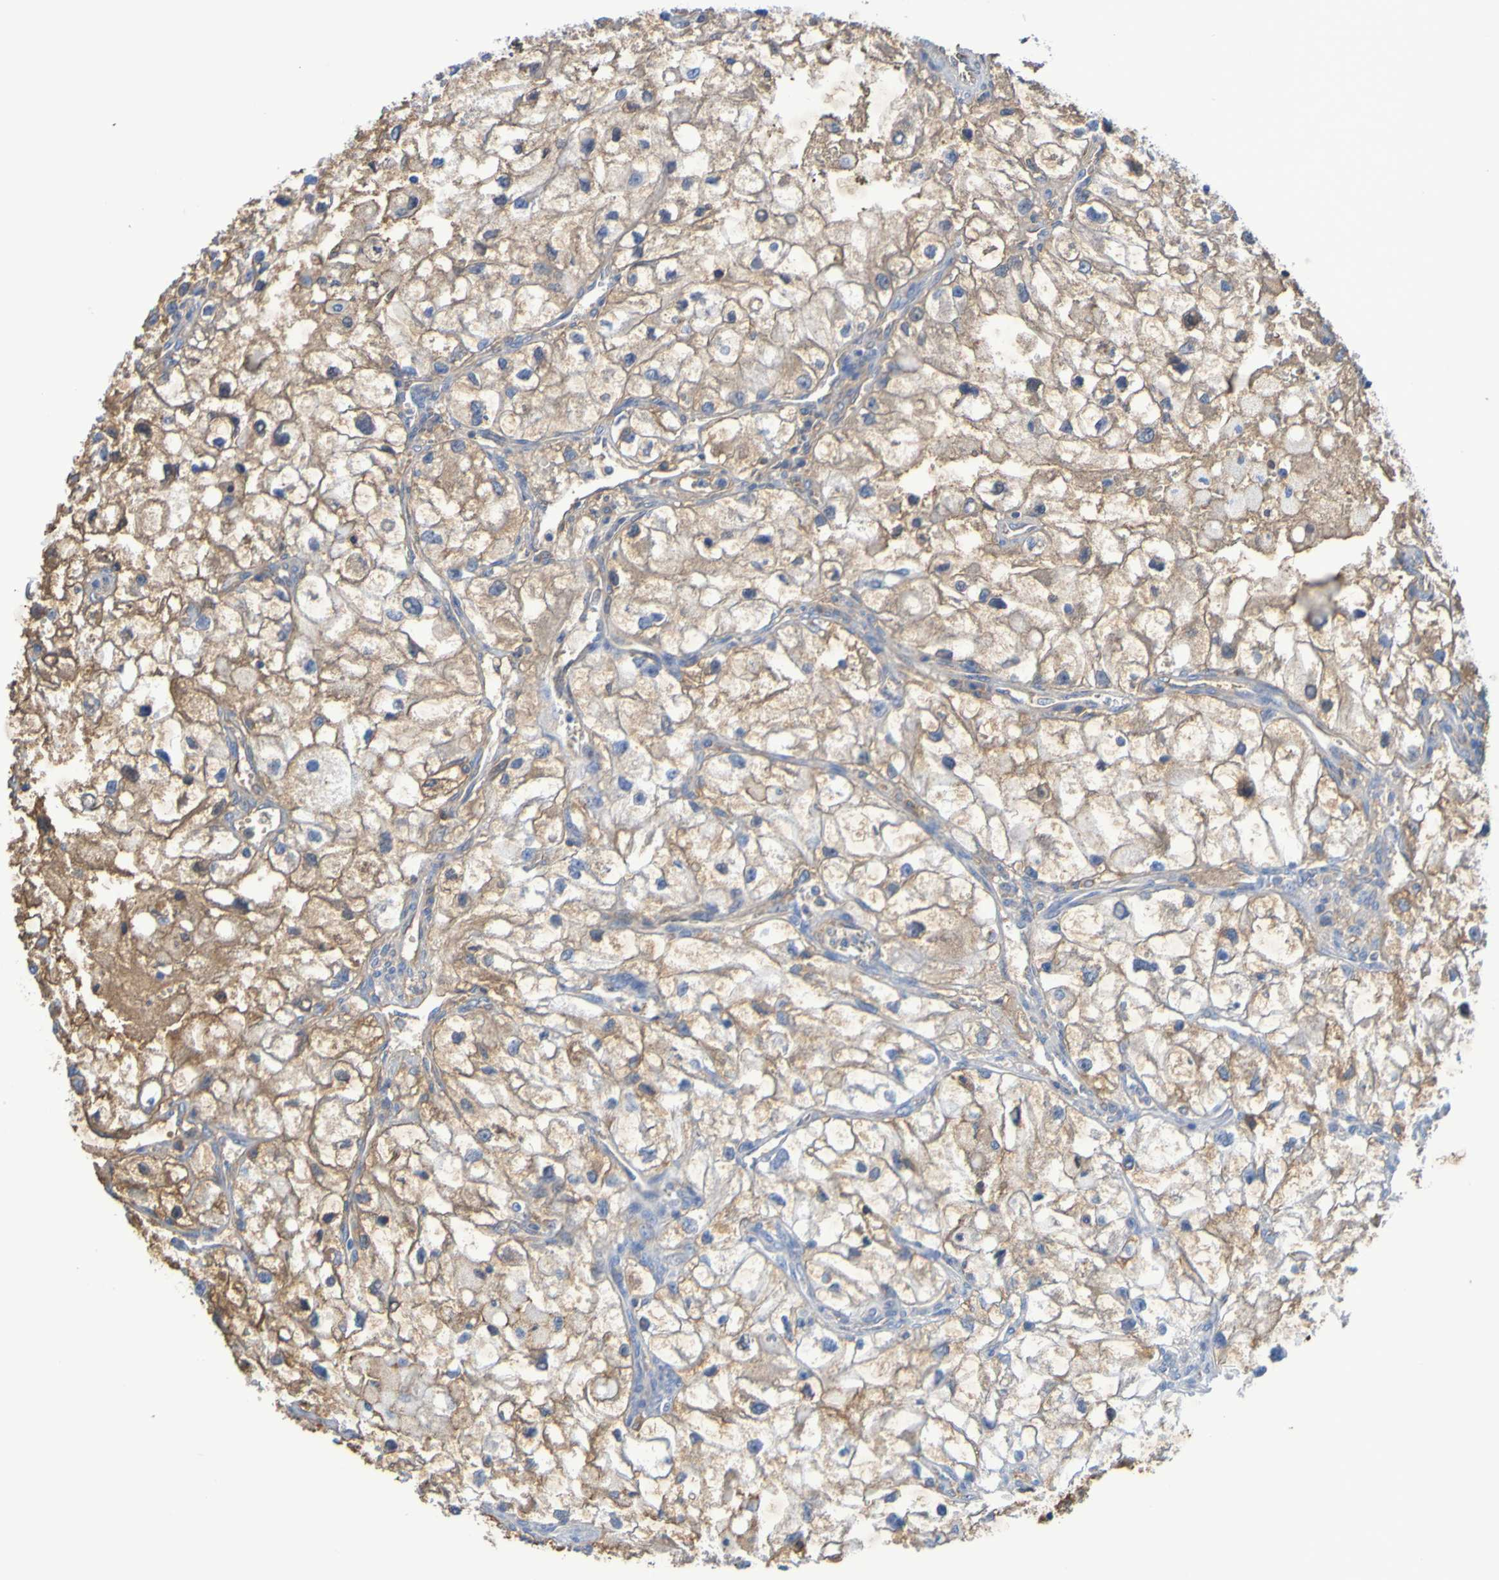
{"staining": {"intensity": "moderate", "quantity": ">75%", "location": "cytoplasmic/membranous"}, "tissue": "renal cancer", "cell_type": "Tumor cells", "image_type": "cancer", "snomed": [{"axis": "morphology", "description": "Adenocarcinoma, NOS"}, {"axis": "topography", "description": "Kidney"}], "caption": "This histopathology image demonstrates IHC staining of adenocarcinoma (renal), with medium moderate cytoplasmic/membranous staining in about >75% of tumor cells.", "gene": "GAB3", "patient": {"sex": "female", "age": 70}}